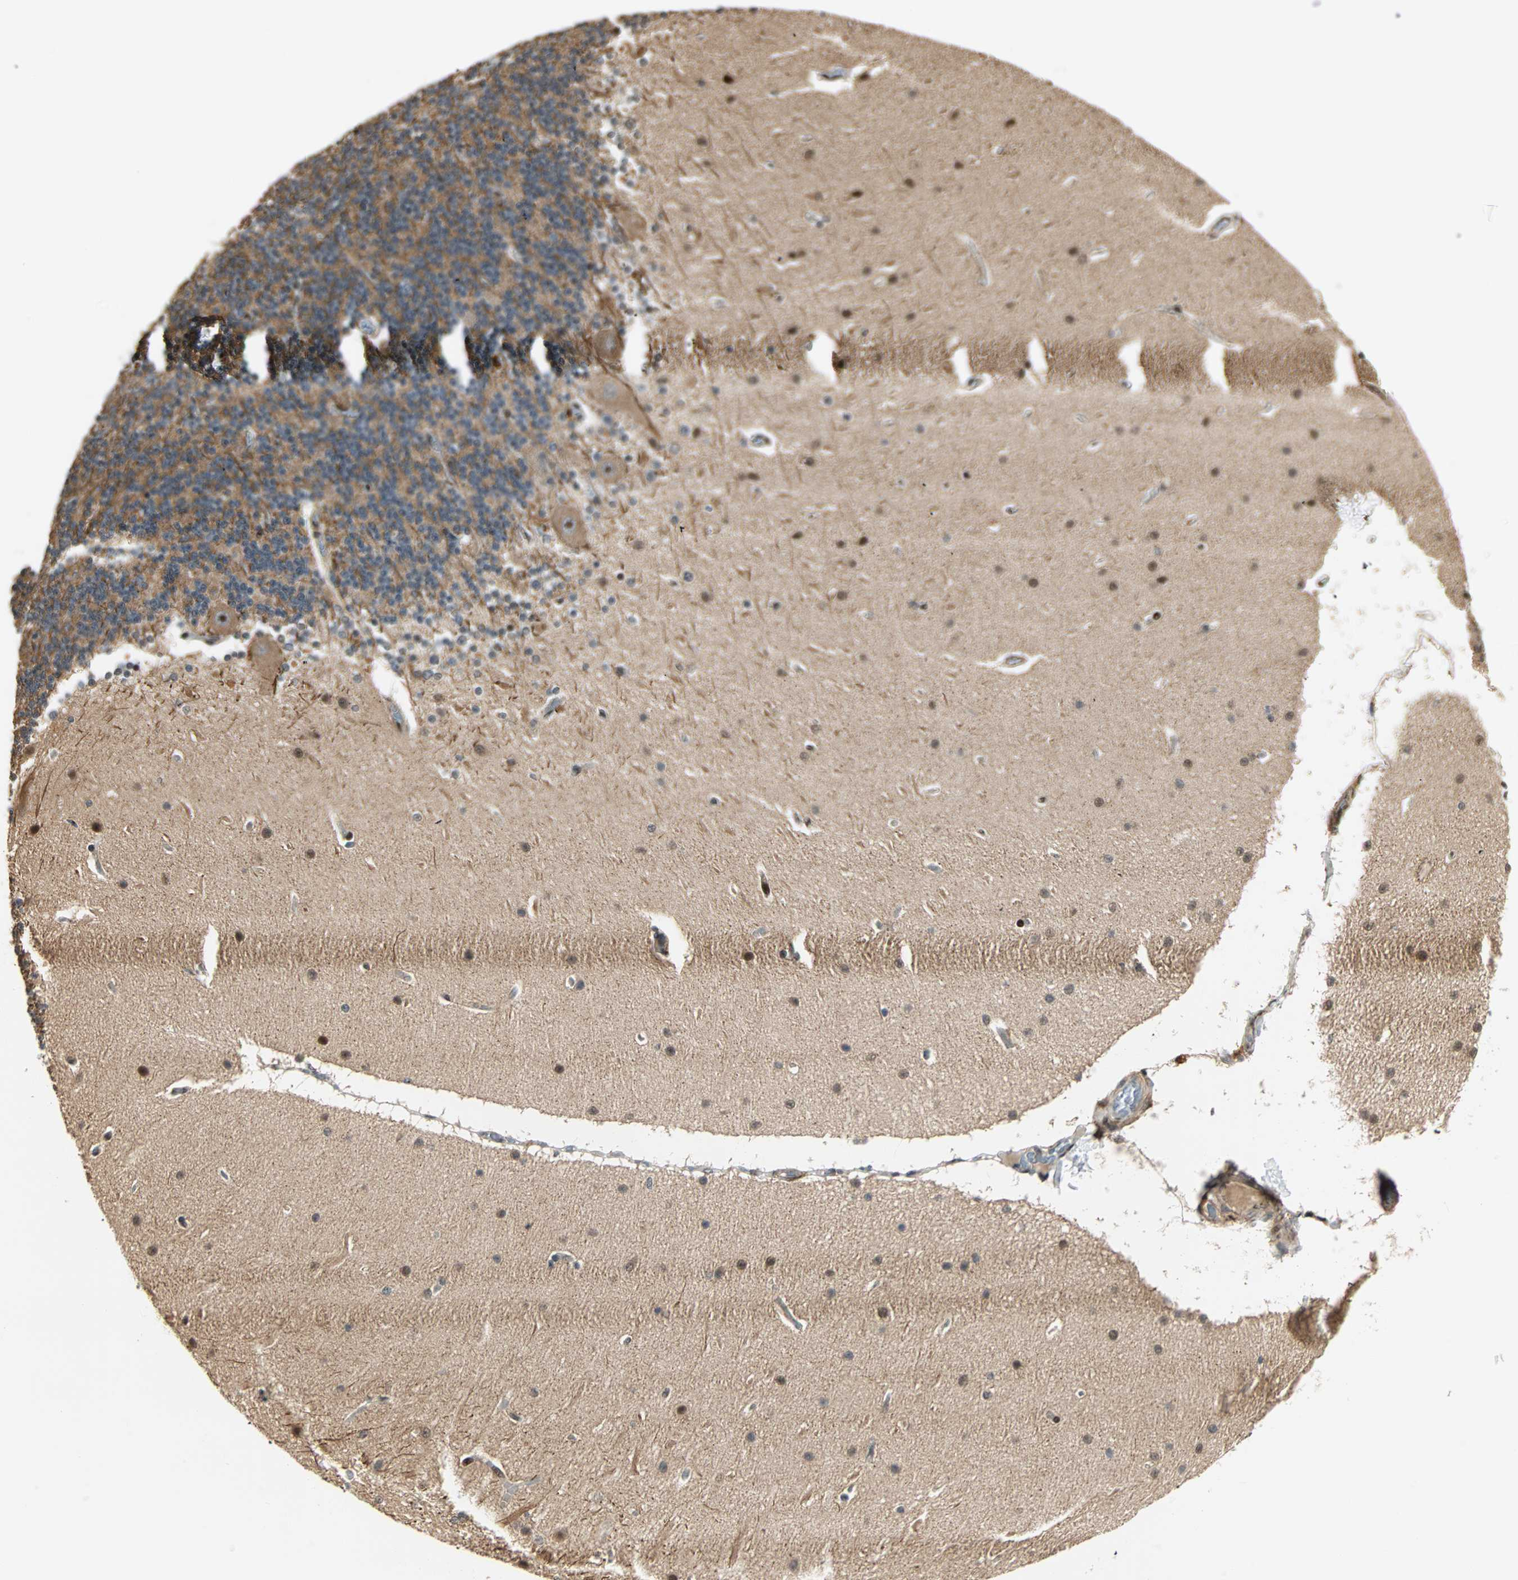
{"staining": {"intensity": "moderate", "quantity": ">75%", "location": "cytoplasmic/membranous"}, "tissue": "cerebellum", "cell_type": "Cells in granular layer", "image_type": "normal", "snomed": [{"axis": "morphology", "description": "Normal tissue, NOS"}, {"axis": "topography", "description": "Cerebellum"}], "caption": "An image showing moderate cytoplasmic/membranous expression in about >75% of cells in granular layer in normal cerebellum, as visualized by brown immunohistochemical staining.", "gene": "ZBED9", "patient": {"sex": "female", "age": 54}}